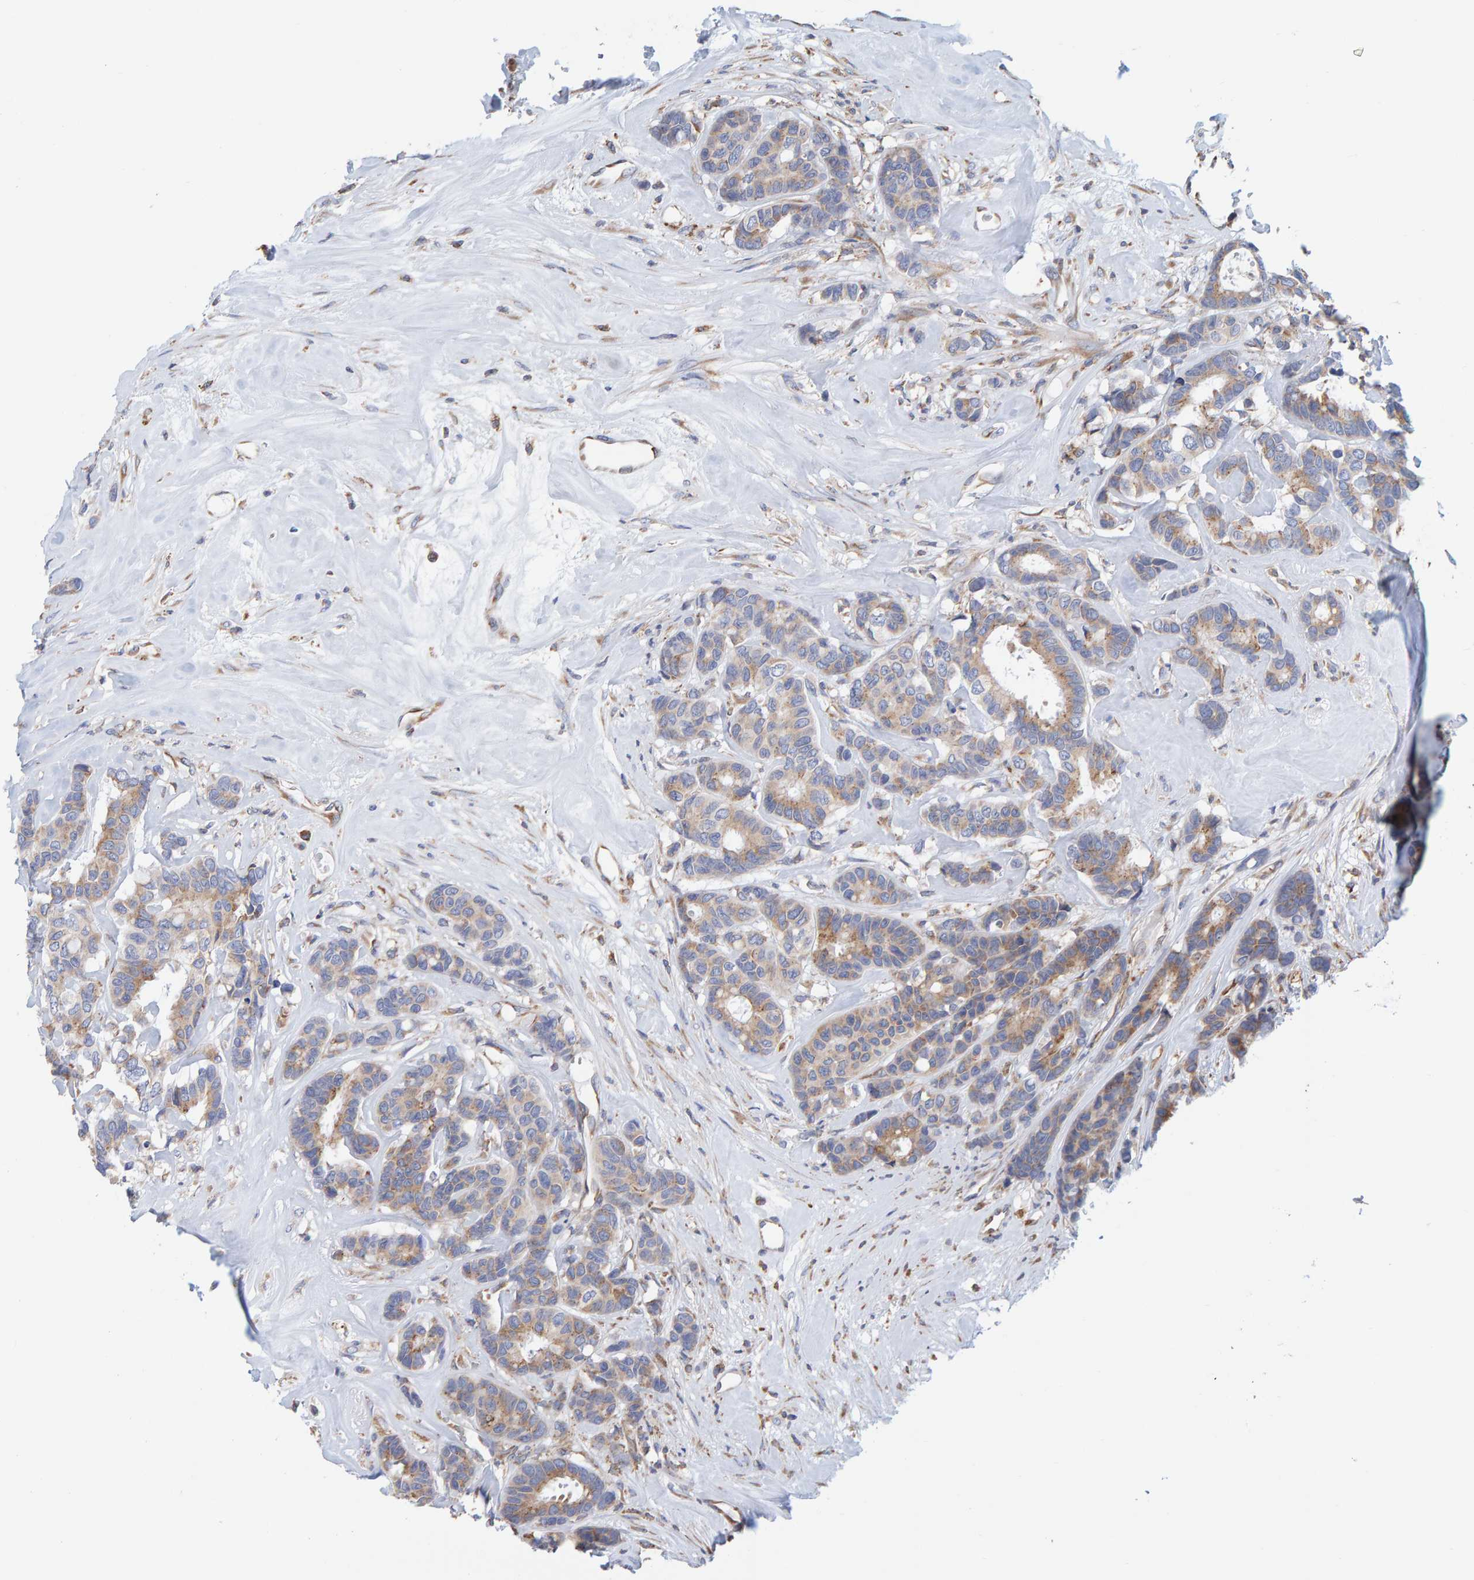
{"staining": {"intensity": "moderate", "quantity": "25%-75%", "location": "cytoplasmic/membranous"}, "tissue": "breast cancer", "cell_type": "Tumor cells", "image_type": "cancer", "snomed": [{"axis": "morphology", "description": "Duct carcinoma"}, {"axis": "topography", "description": "Breast"}], "caption": "Breast infiltrating ductal carcinoma tissue reveals moderate cytoplasmic/membranous positivity in approximately 25%-75% of tumor cells The protein of interest is shown in brown color, while the nuclei are stained blue.", "gene": "SGPL1", "patient": {"sex": "female", "age": 87}}